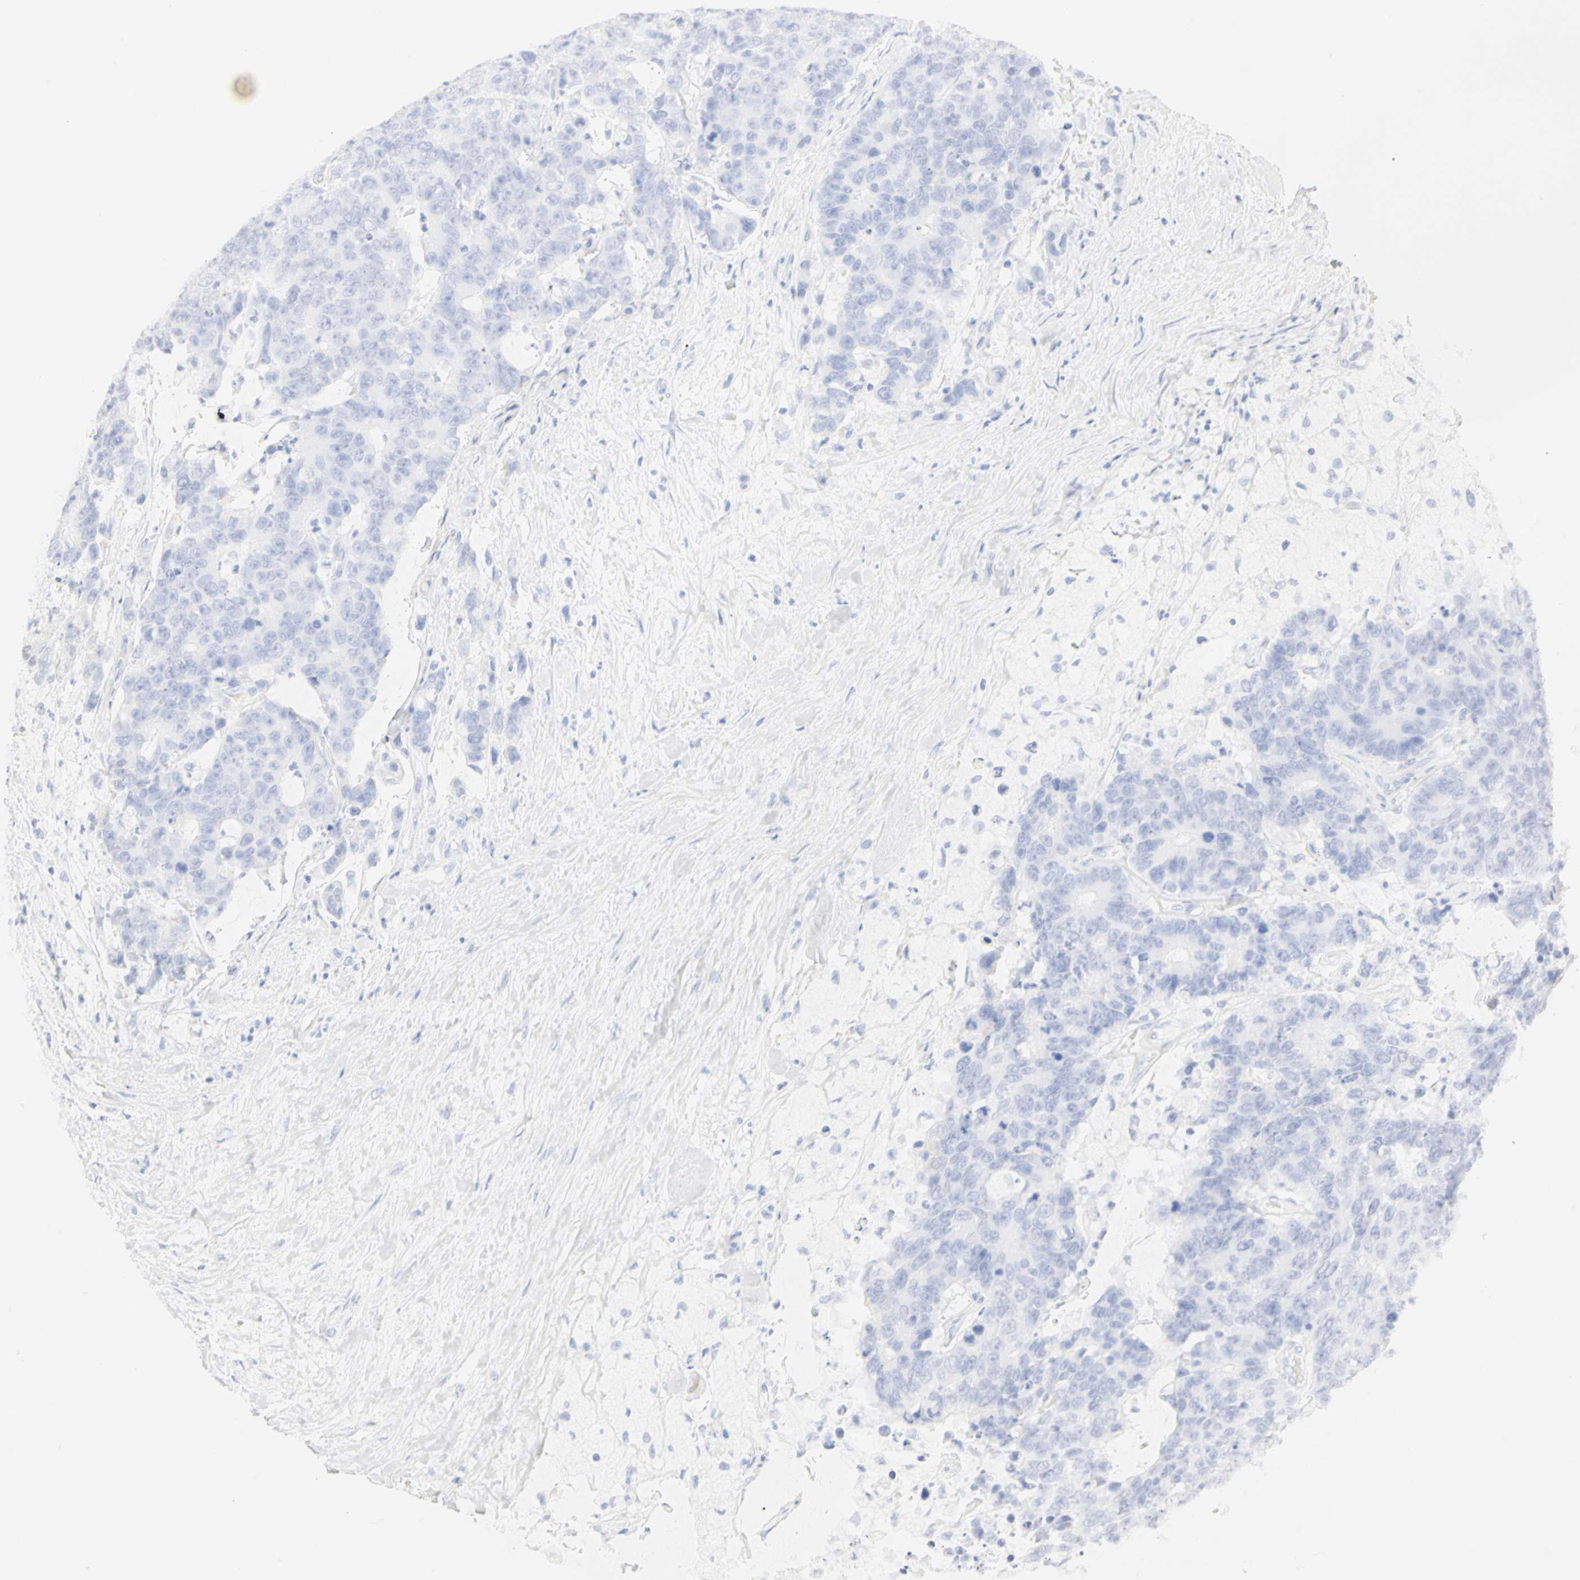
{"staining": {"intensity": "negative", "quantity": "none", "location": "none"}, "tissue": "colorectal cancer", "cell_type": "Tumor cells", "image_type": "cancer", "snomed": [{"axis": "morphology", "description": "Adenocarcinoma, NOS"}, {"axis": "topography", "description": "Colon"}], "caption": "An image of human colorectal adenocarcinoma is negative for staining in tumor cells. Brightfield microscopy of immunohistochemistry stained with DAB (3,3'-diaminobenzidine) (brown) and hematoxylin (blue), captured at high magnification.", "gene": "GNRH2", "patient": {"sex": "female", "age": 86}}